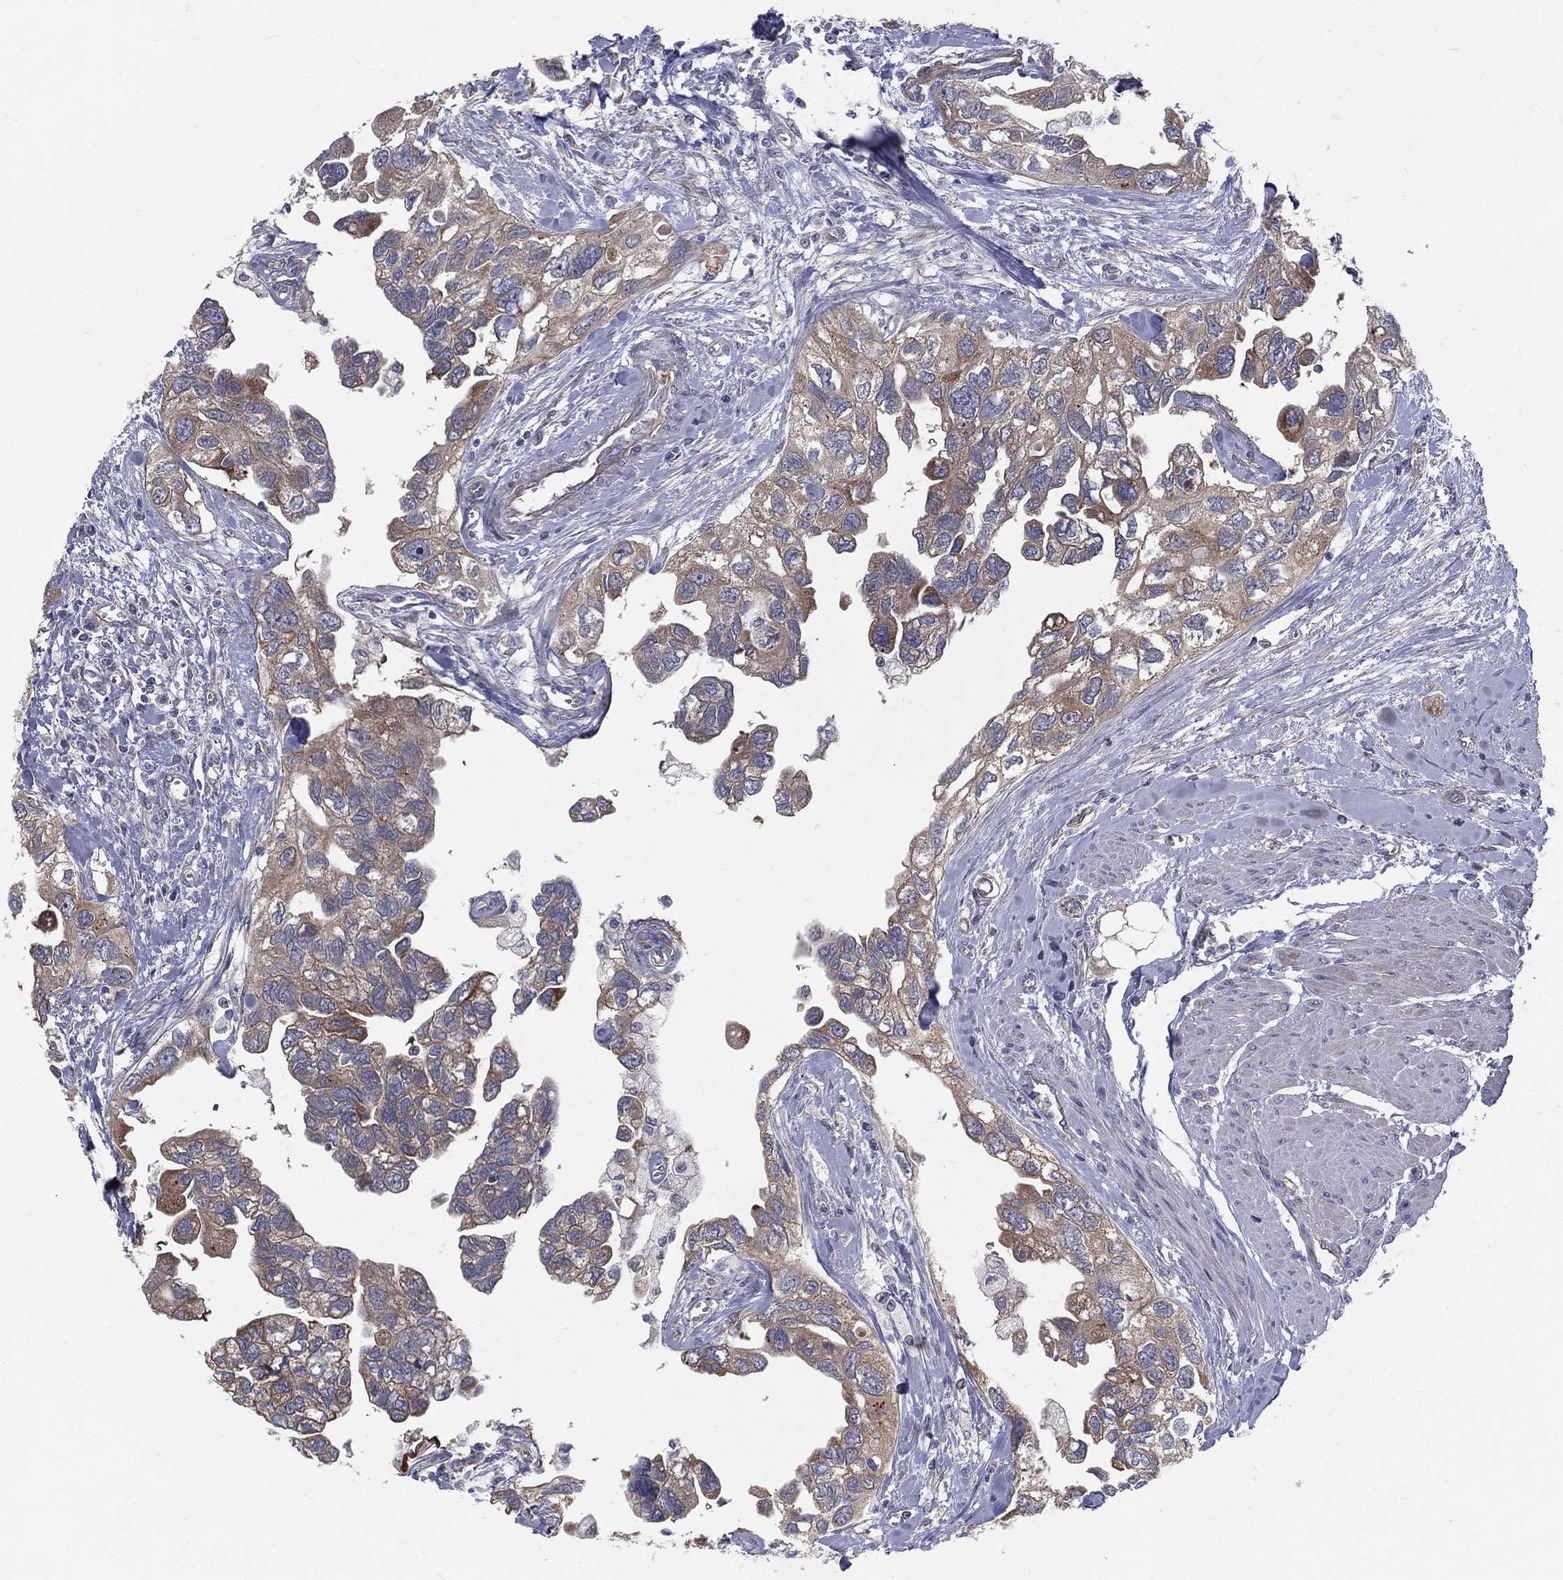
{"staining": {"intensity": "moderate", "quantity": ">75%", "location": "cytoplasmic/membranous"}, "tissue": "urothelial cancer", "cell_type": "Tumor cells", "image_type": "cancer", "snomed": [{"axis": "morphology", "description": "Urothelial carcinoma, High grade"}, {"axis": "topography", "description": "Urinary bladder"}], "caption": "There is medium levels of moderate cytoplasmic/membranous positivity in tumor cells of urothelial cancer, as demonstrated by immunohistochemical staining (brown color).", "gene": "POMZP3", "patient": {"sex": "male", "age": 59}}